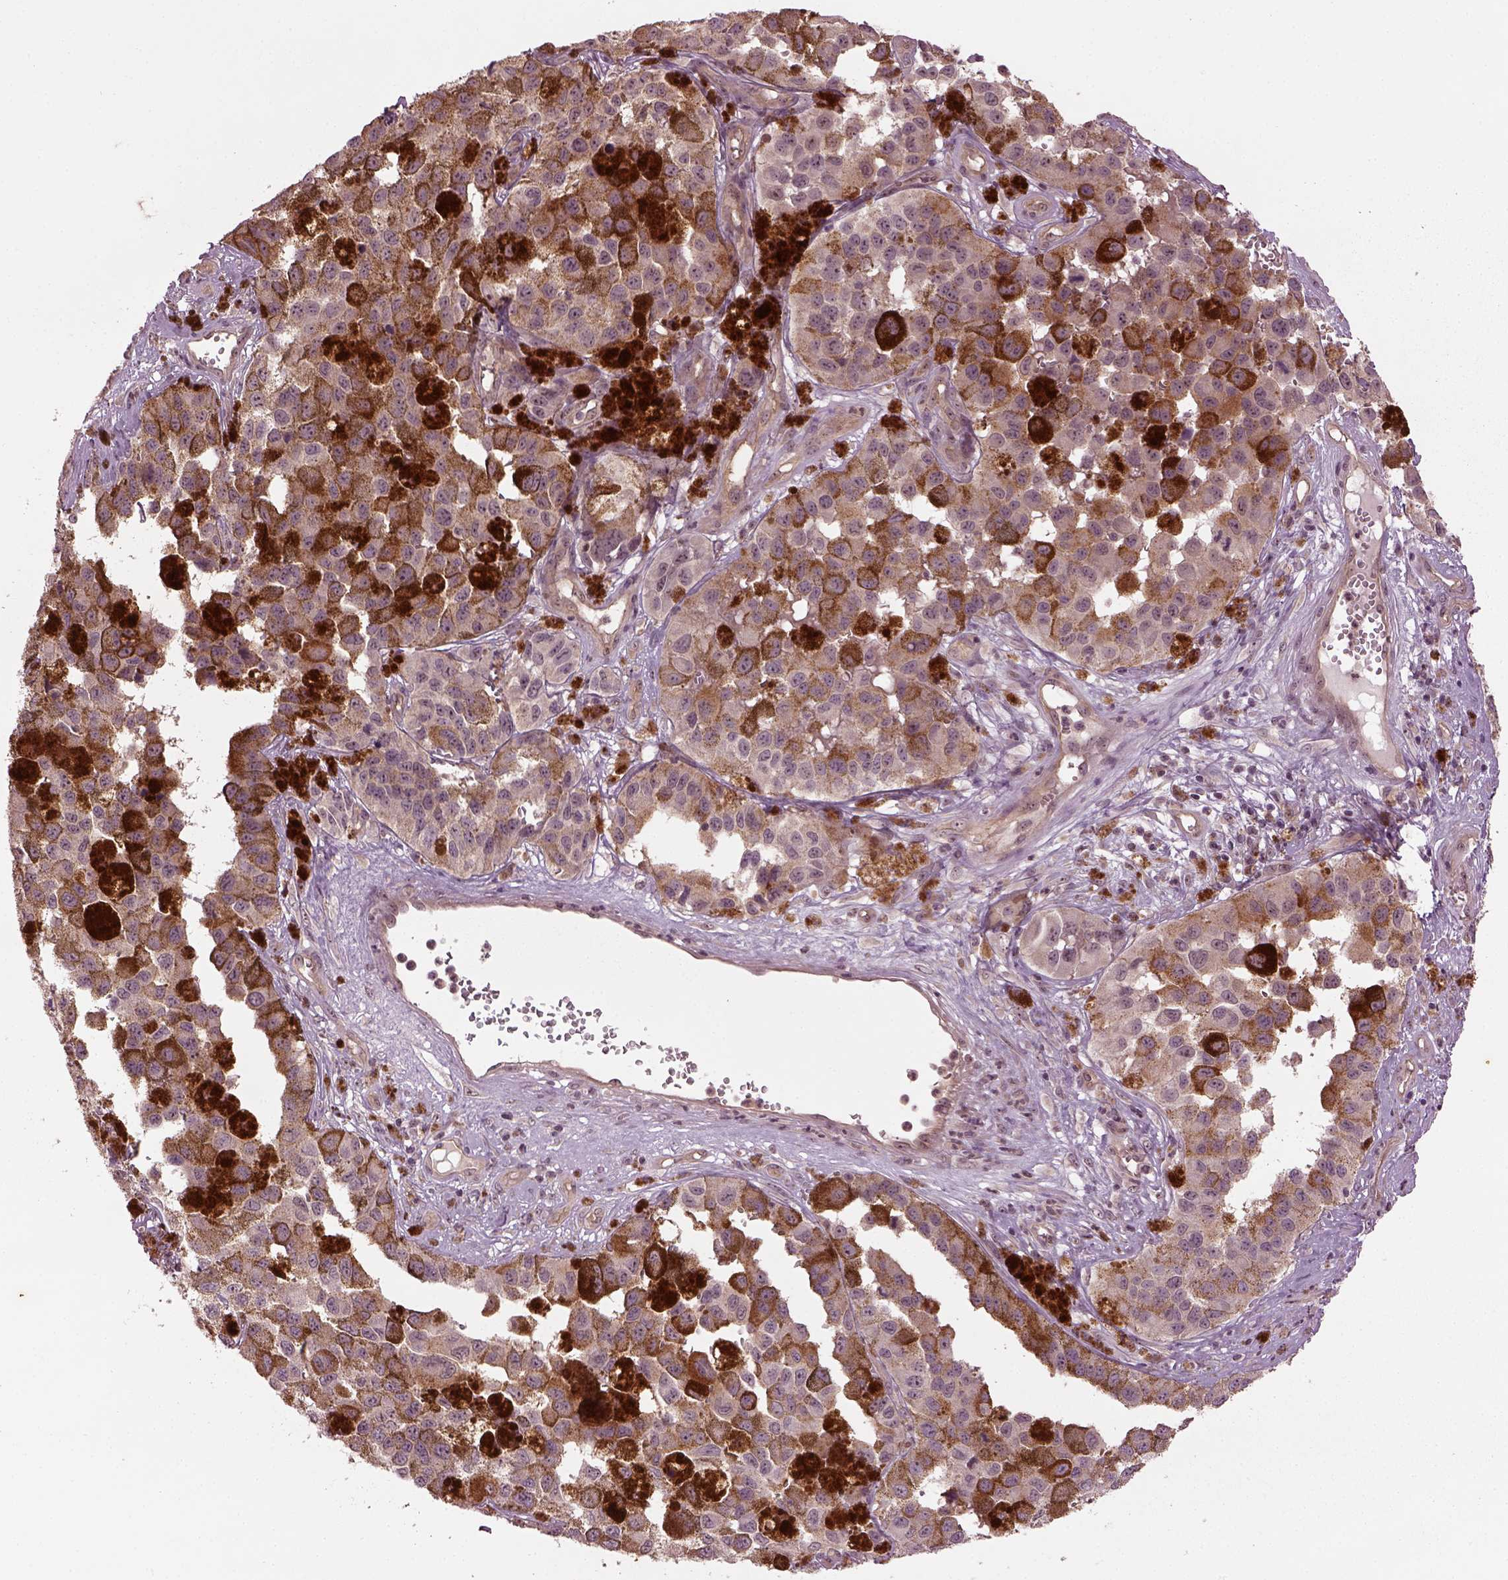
{"staining": {"intensity": "moderate", "quantity": "25%-75%", "location": "cytoplasmic/membranous,nuclear"}, "tissue": "melanoma", "cell_type": "Tumor cells", "image_type": "cancer", "snomed": [{"axis": "morphology", "description": "Malignant melanoma, NOS"}, {"axis": "topography", "description": "Skin"}], "caption": "IHC photomicrograph of neoplastic tissue: melanoma stained using immunohistochemistry (IHC) demonstrates medium levels of moderate protein expression localized specifically in the cytoplasmic/membranous and nuclear of tumor cells, appearing as a cytoplasmic/membranous and nuclear brown color.", "gene": "GNRH1", "patient": {"sex": "female", "age": 58}}